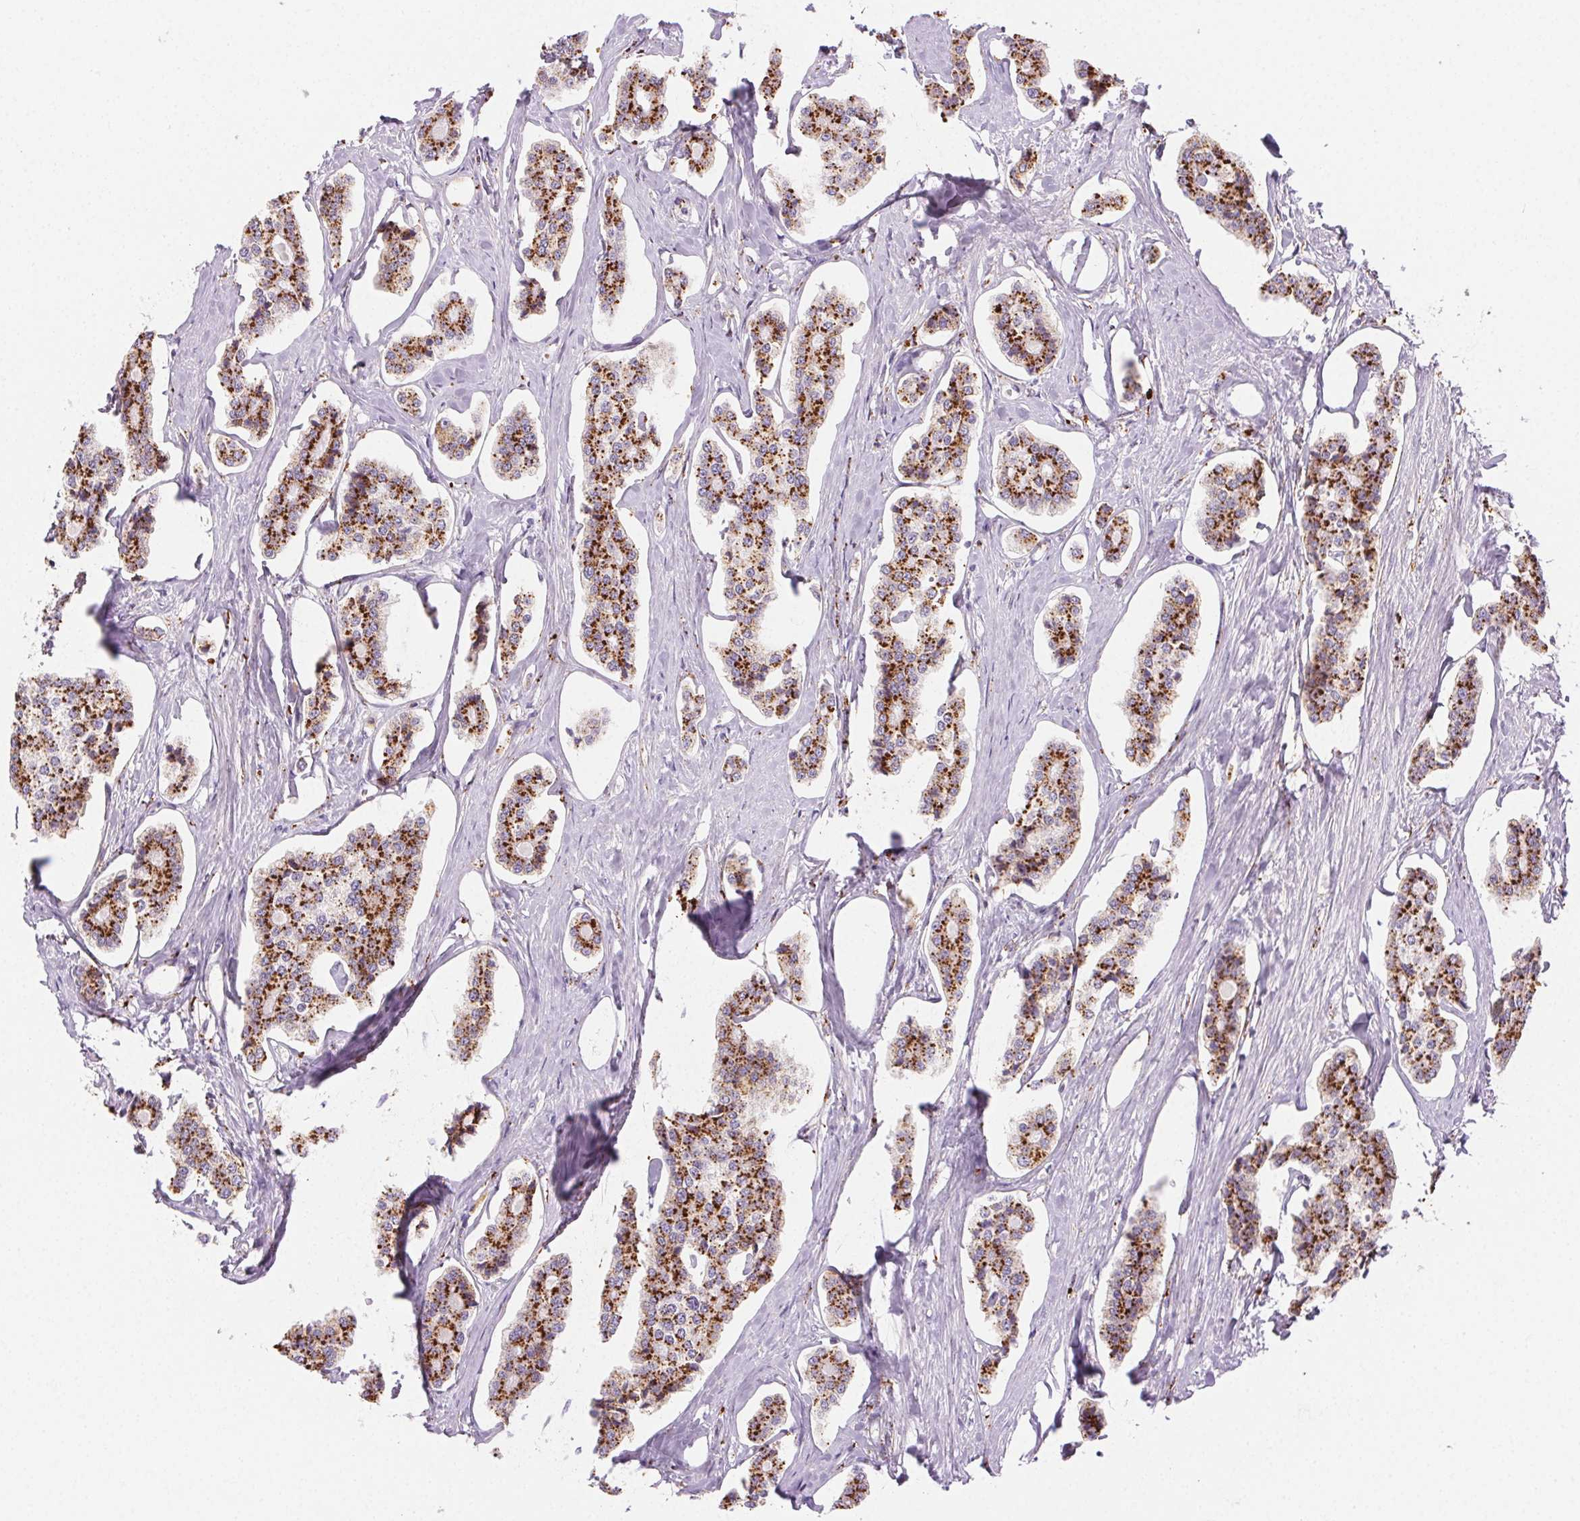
{"staining": {"intensity": "strong", "quantity": ">75%", "location": "cytoplasmic/membranous"}, "tissue": "carcinoid", "cell_type": "Tumor cells", "image_type": "cancer", "snomed": [{"axis": "morphology", "description": "Carcinoid, malignant, NOS"}, {"axis": "topography", "description": "Small intestine"}], "caption": "There is high levels of strong cytoplasmic/membranous positivity in tumor cells of malignant carcinoid, as demonstrated by immunohistochemical staining (brown color).", "gene": "SCPEP1", "patient": {"sex": "female", "age": 65}}